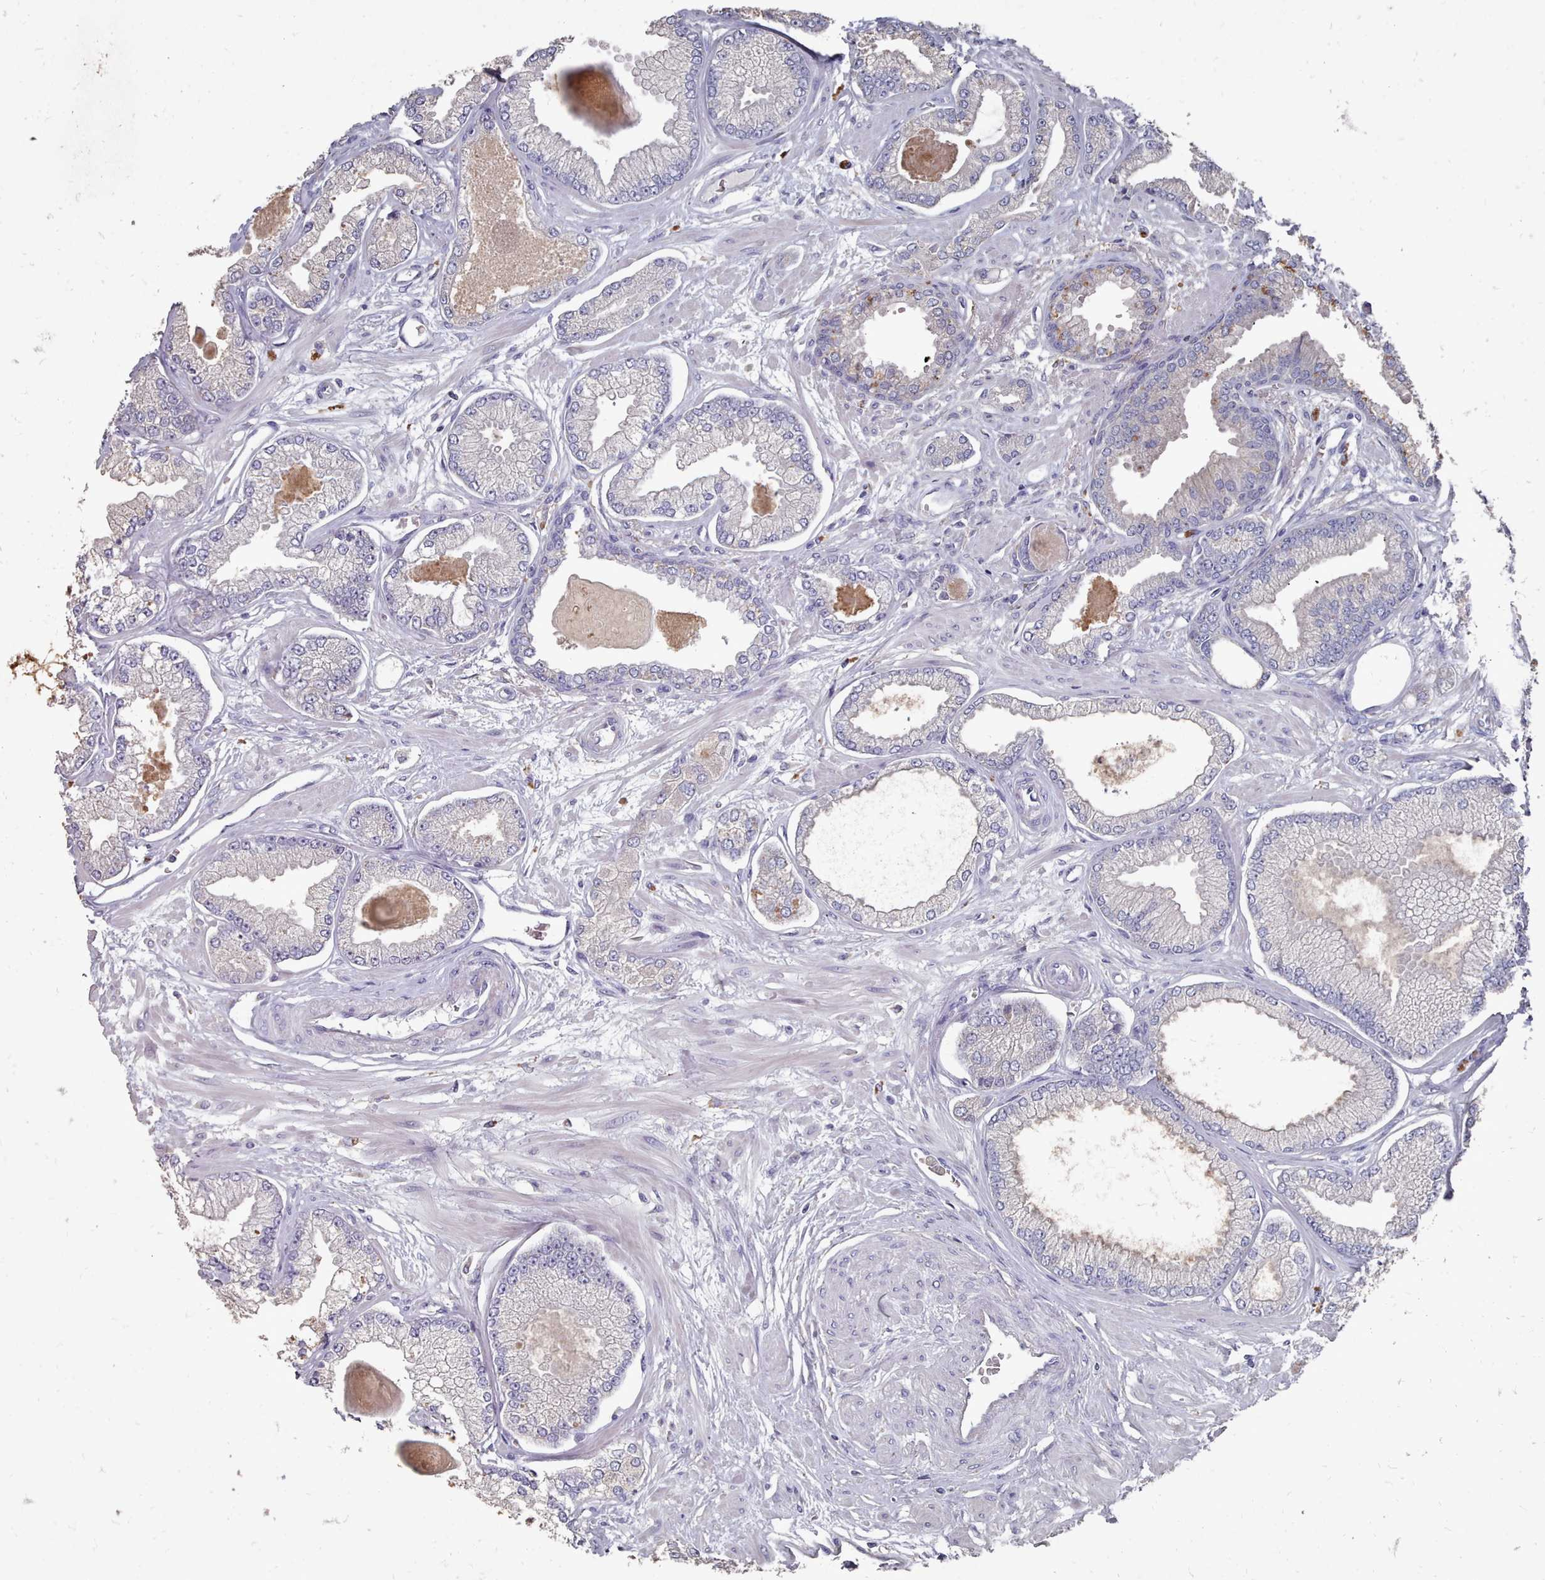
{"staining": {"intensity": "negative", "quantity": "none", "location": "none"}, "tissue": "prostate cancer", "cell_type": "Tumor cells", "image_type": "cancer", "snomed": [{"axis": "morphology", "description": "Adenocarcinoma, Low grade"}, {"axis": "topography", "description": "Prostate"}], "caption": "Immunohistochemistry (IHC) photomicrograph of neoplastic tissue: human low-grade adenocarcinoma (prostate) stained with DAB shows no significant protein staining in tumor cells. (Stains: DAB immunohistochemistry (IHC) with hematoxylin counter stain, Microscopy: brightfield microscopy at high magnification).", "gene": "OTULINL", "patient": {"sex": "male", "age": 64}}